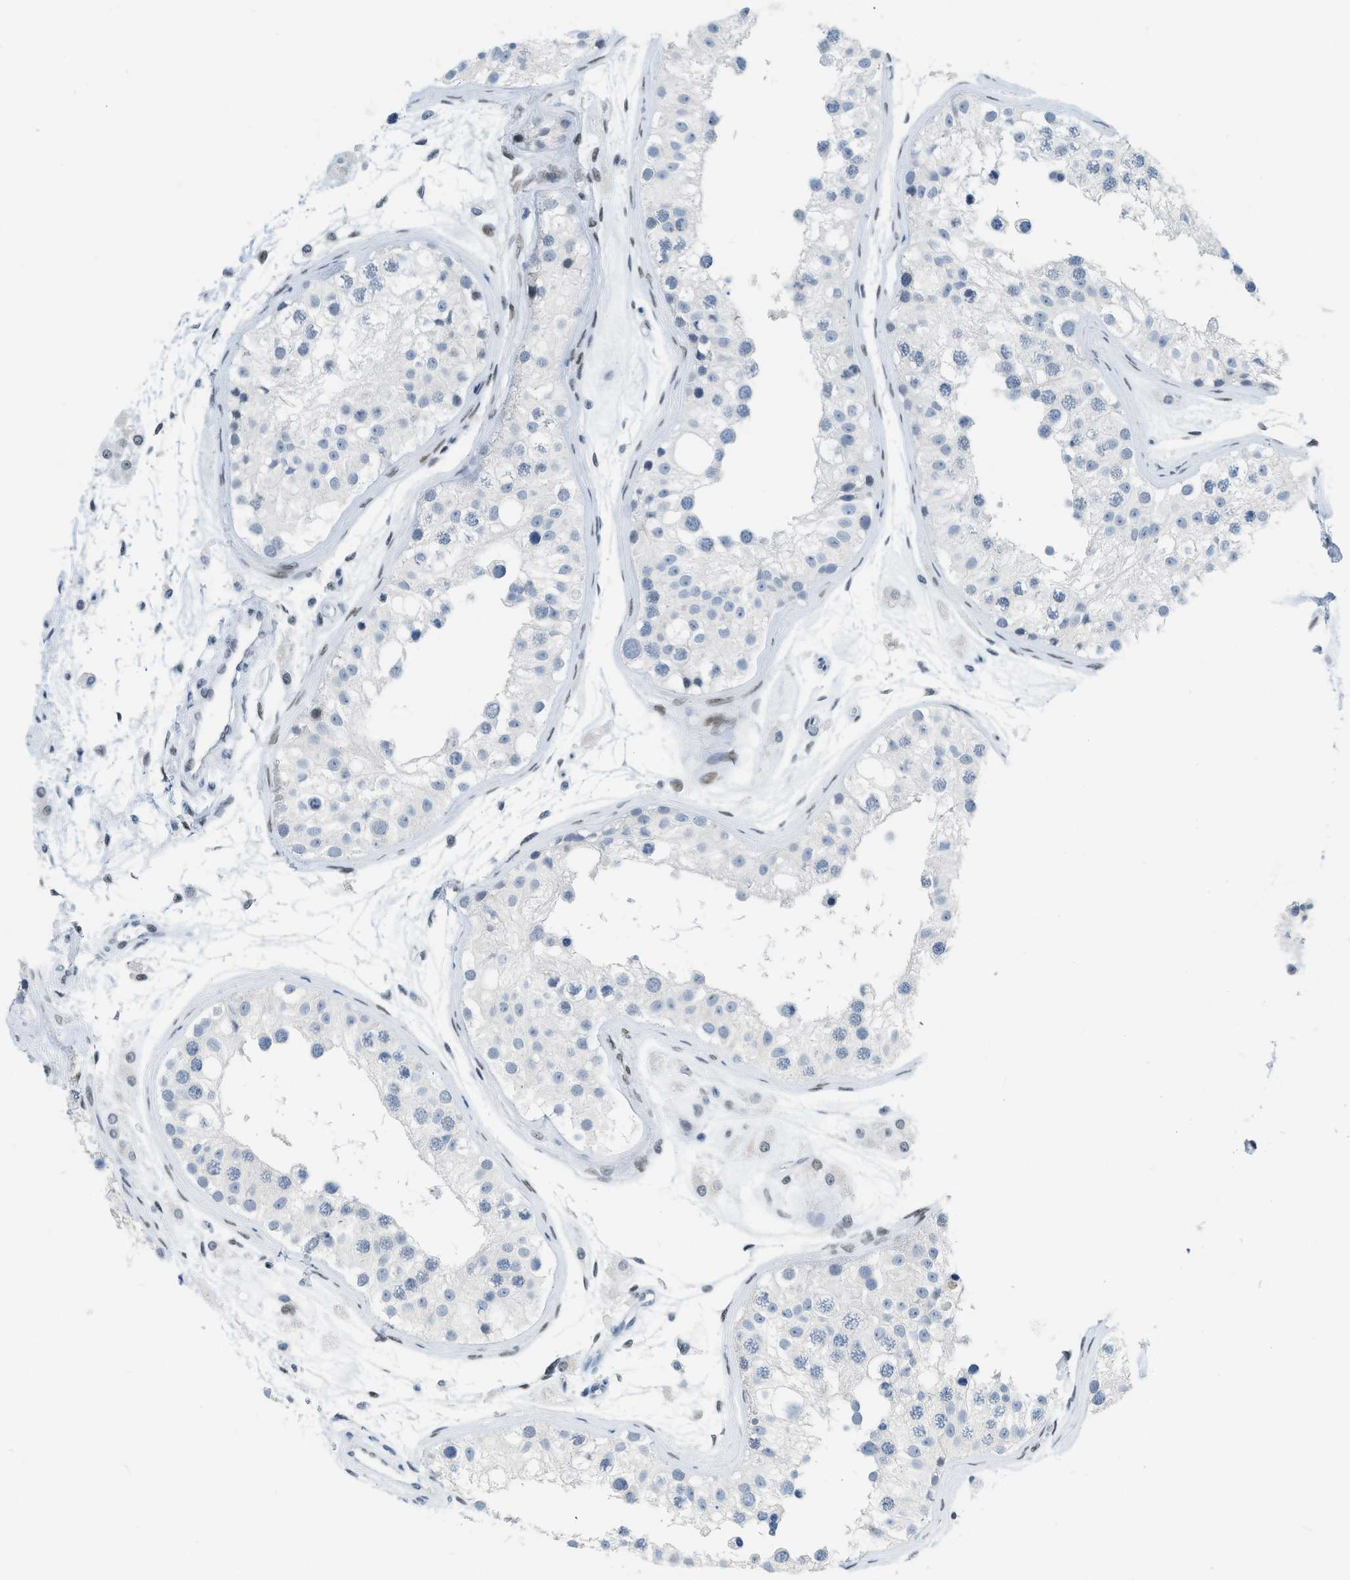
{"staining": {"intensity": "negative", "quantity": "none", "location": "none"}, "tissue": "testis", "cell_type": "Cells in seminiferous ducts", "image_type": "normal", "snomed": [{"axis": "morphology", "description": "Normal tissue, NOS"}, {"axis": "morphology", "description": "Adenocarcinoma, metastatic, NOS"}, {"axis": "topography", "description": "Testis"}], "caption": "Testis stained for a protein using immunohistochemistry (IHC) displays no expression cells in seminiferous ducts.", "gene": "PBX1", "patient": {"sex": "male", "age": 26}}